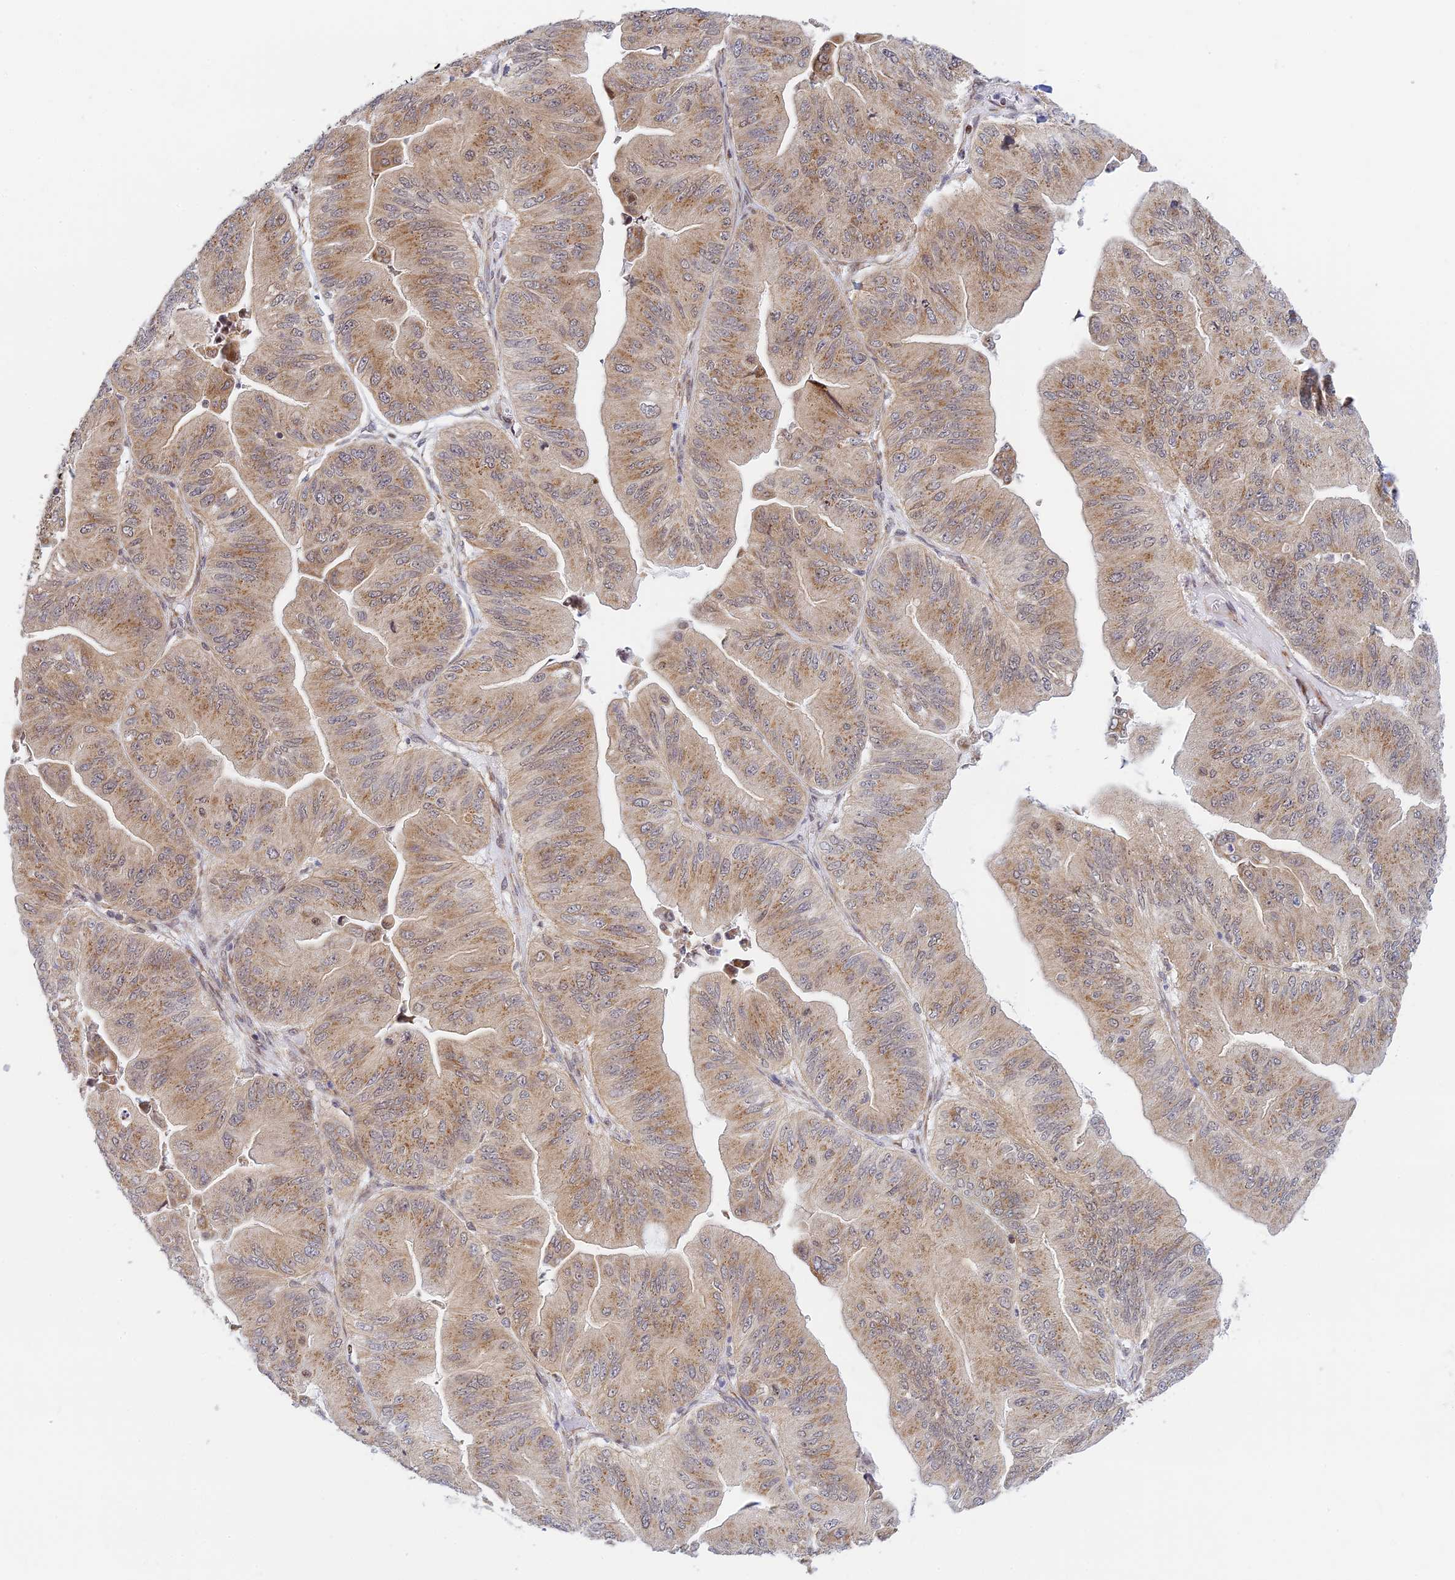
{"staining": {"intensity": "moderate", "quantity": ">75%", "location": "cytoplasmic/membranous"}, "tissue": "ovarian cancer", "cell_type": "Tumor cells", "image_type": "cancer", "snomed": [{"axis": "morphology", "description": "Cystadenocarcinoma, mucinous, NOS"}, {"axis": "topography", "description": "Ovary"}], "caption": "An IHC micrograph of neoplastic tissue is shown. Protein staining in brown highlights moderate cytoplasmic/membranous positivity in ovarian mucinous cystadenocarcinoma within tumor cells.", "gene": "HOOK2", "patient": {"sex": "female", "age": 61}}